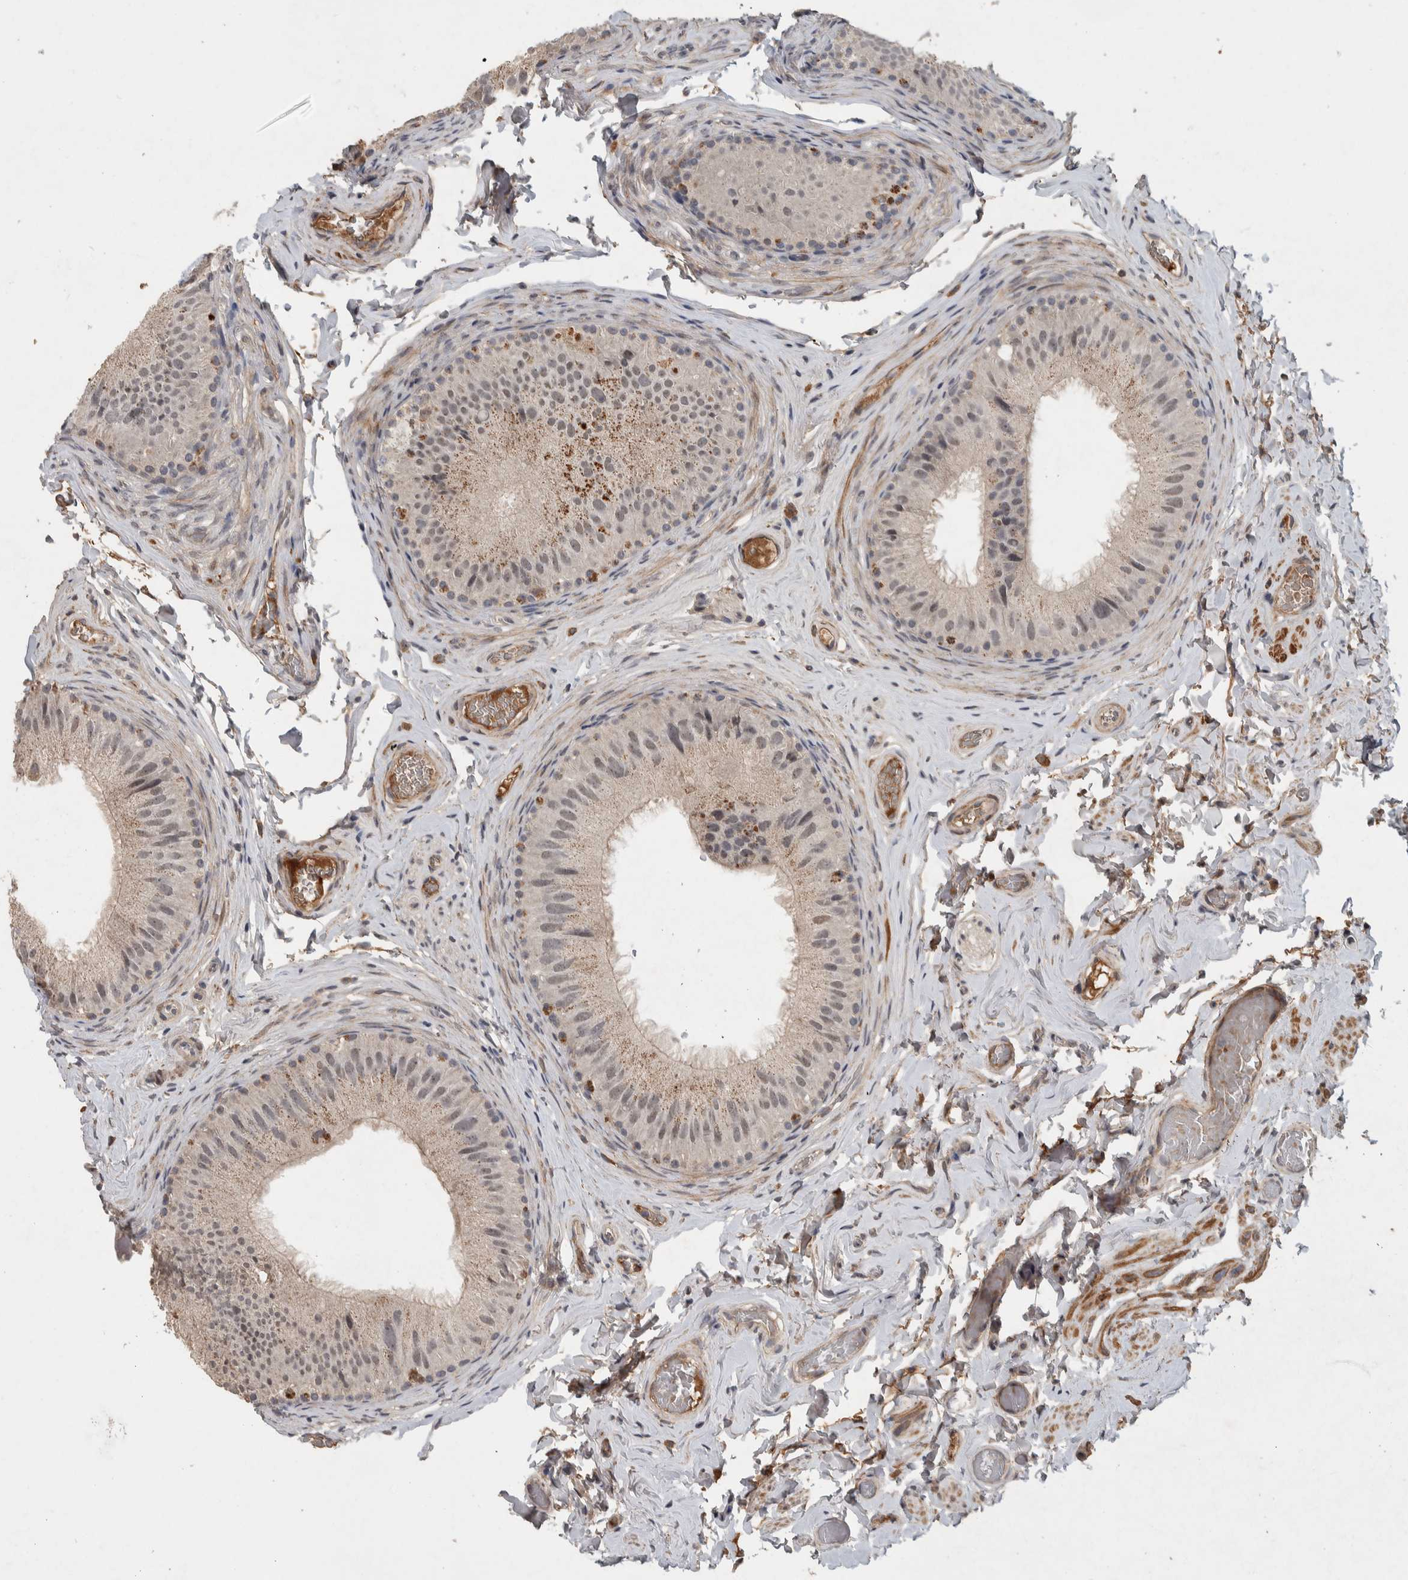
{"staining": {"intensity": "weak", "quantity": "<25%", "location": "cytoplasmic/membranous,nuclear"}, "tissue": "epididymis", "cell_type": "Glandular cells", "image_type": "normal", "snomed": [{"axis": "morphology", "description": "Normal tissue, NOS"}, {"axis": "topography", "description": "Vascular tissue"}, {"axis": "topography", "description": "Epididymis"}], "caption": "Epididymis stained for a protein using immunohistochemistry displays no expression glandular cells.", "gene": "CHRM3", "patient": {"sex": "male", "age": 49}}